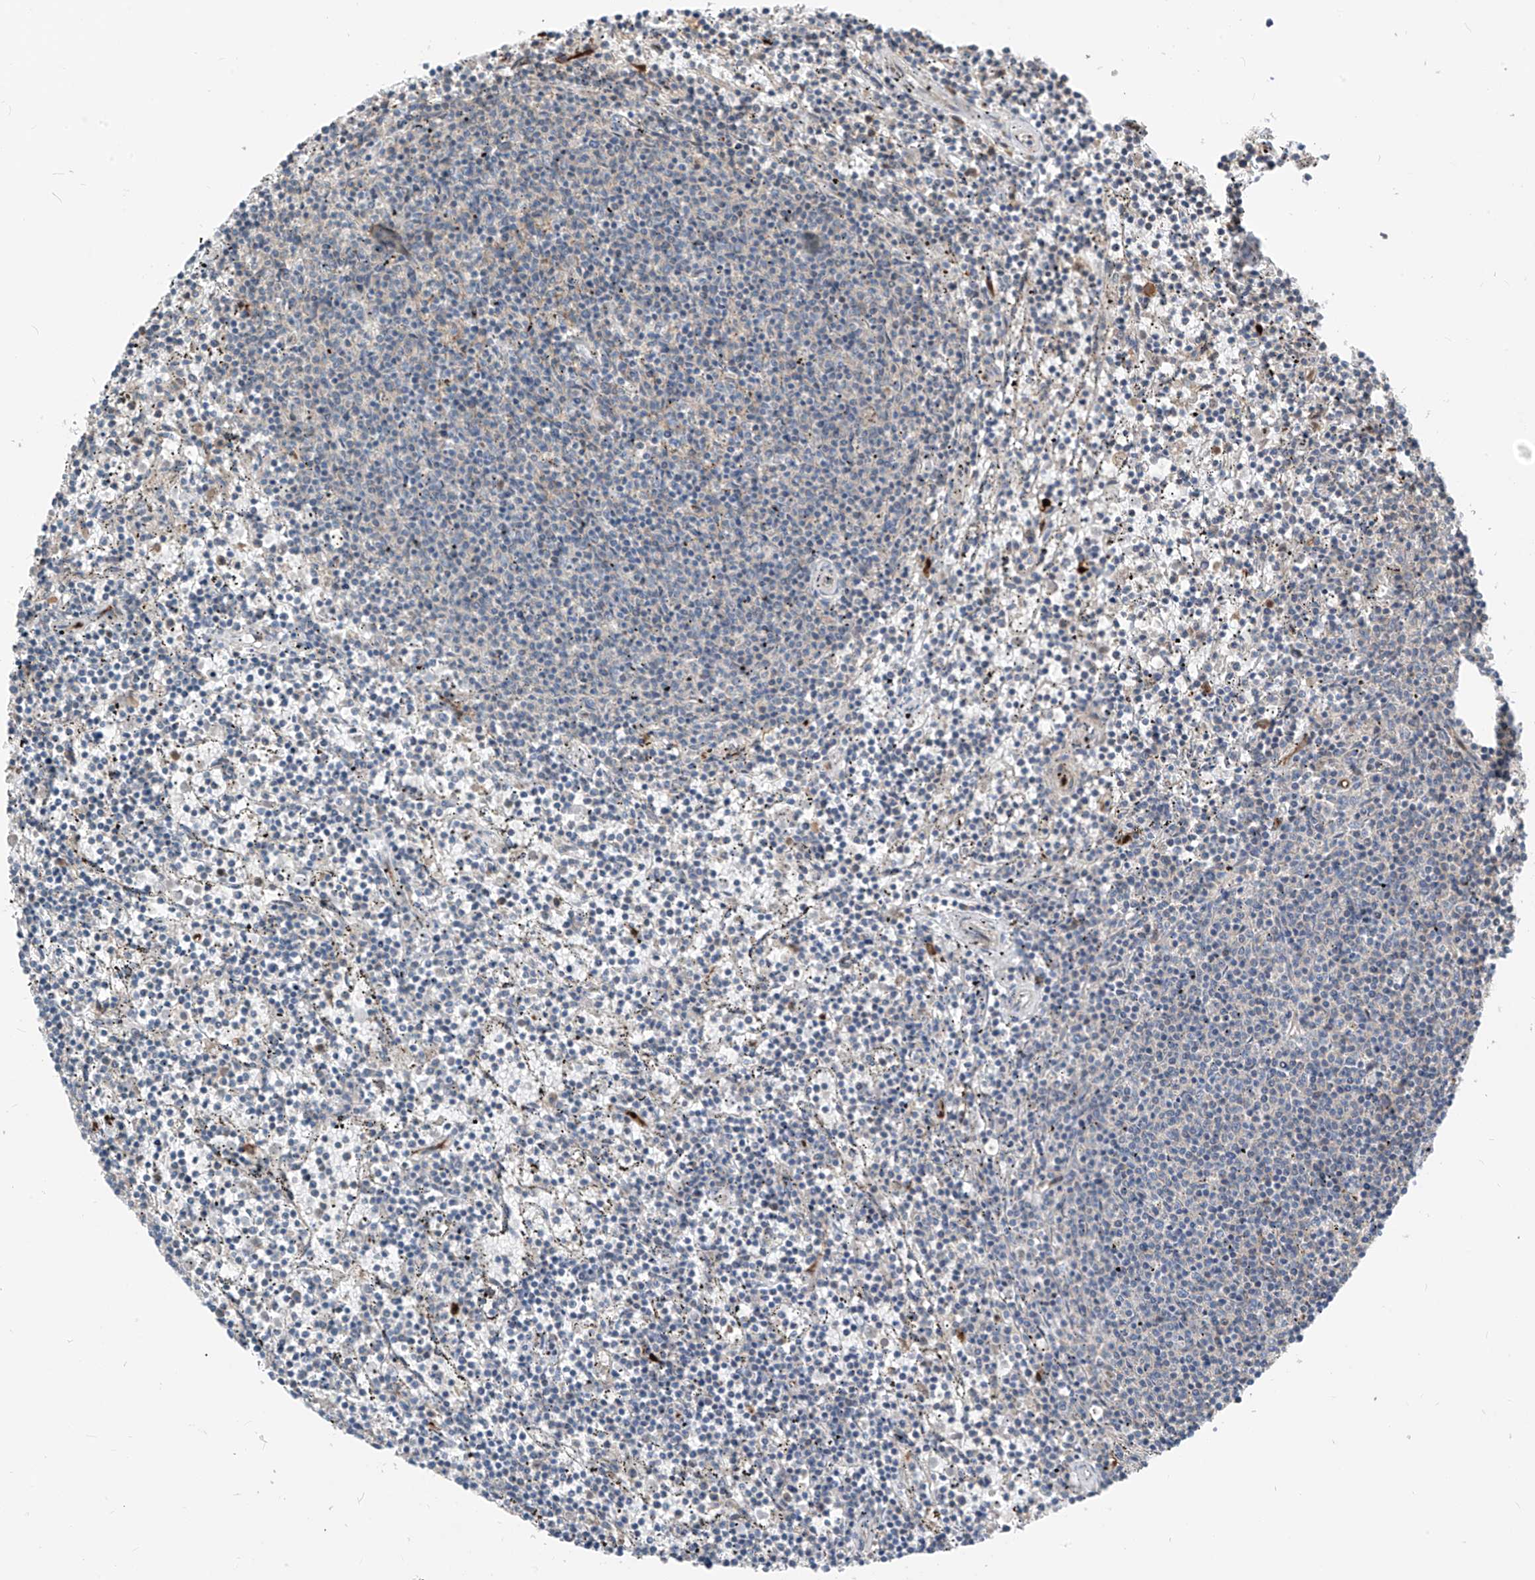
{"staining": {"intensity": "negative", "quantity": "none", "location": "none"}, "tissue": "lymphoma", "cell_type": "Tumor cells", "image_type": "cancer", "snomed": [{"axis": "morphology", "description": "Malignant lymphoma, non-Hodgkin's type, Low grade"}, {"axis": "topography", "description": "Spleen"}], "caption": "An IHC micrograph of lymphoma is shown. There is no staining in tumor cells of lymphoma.", "gene": "RBP7", "patient": {"sex": "female", "age": 50}}